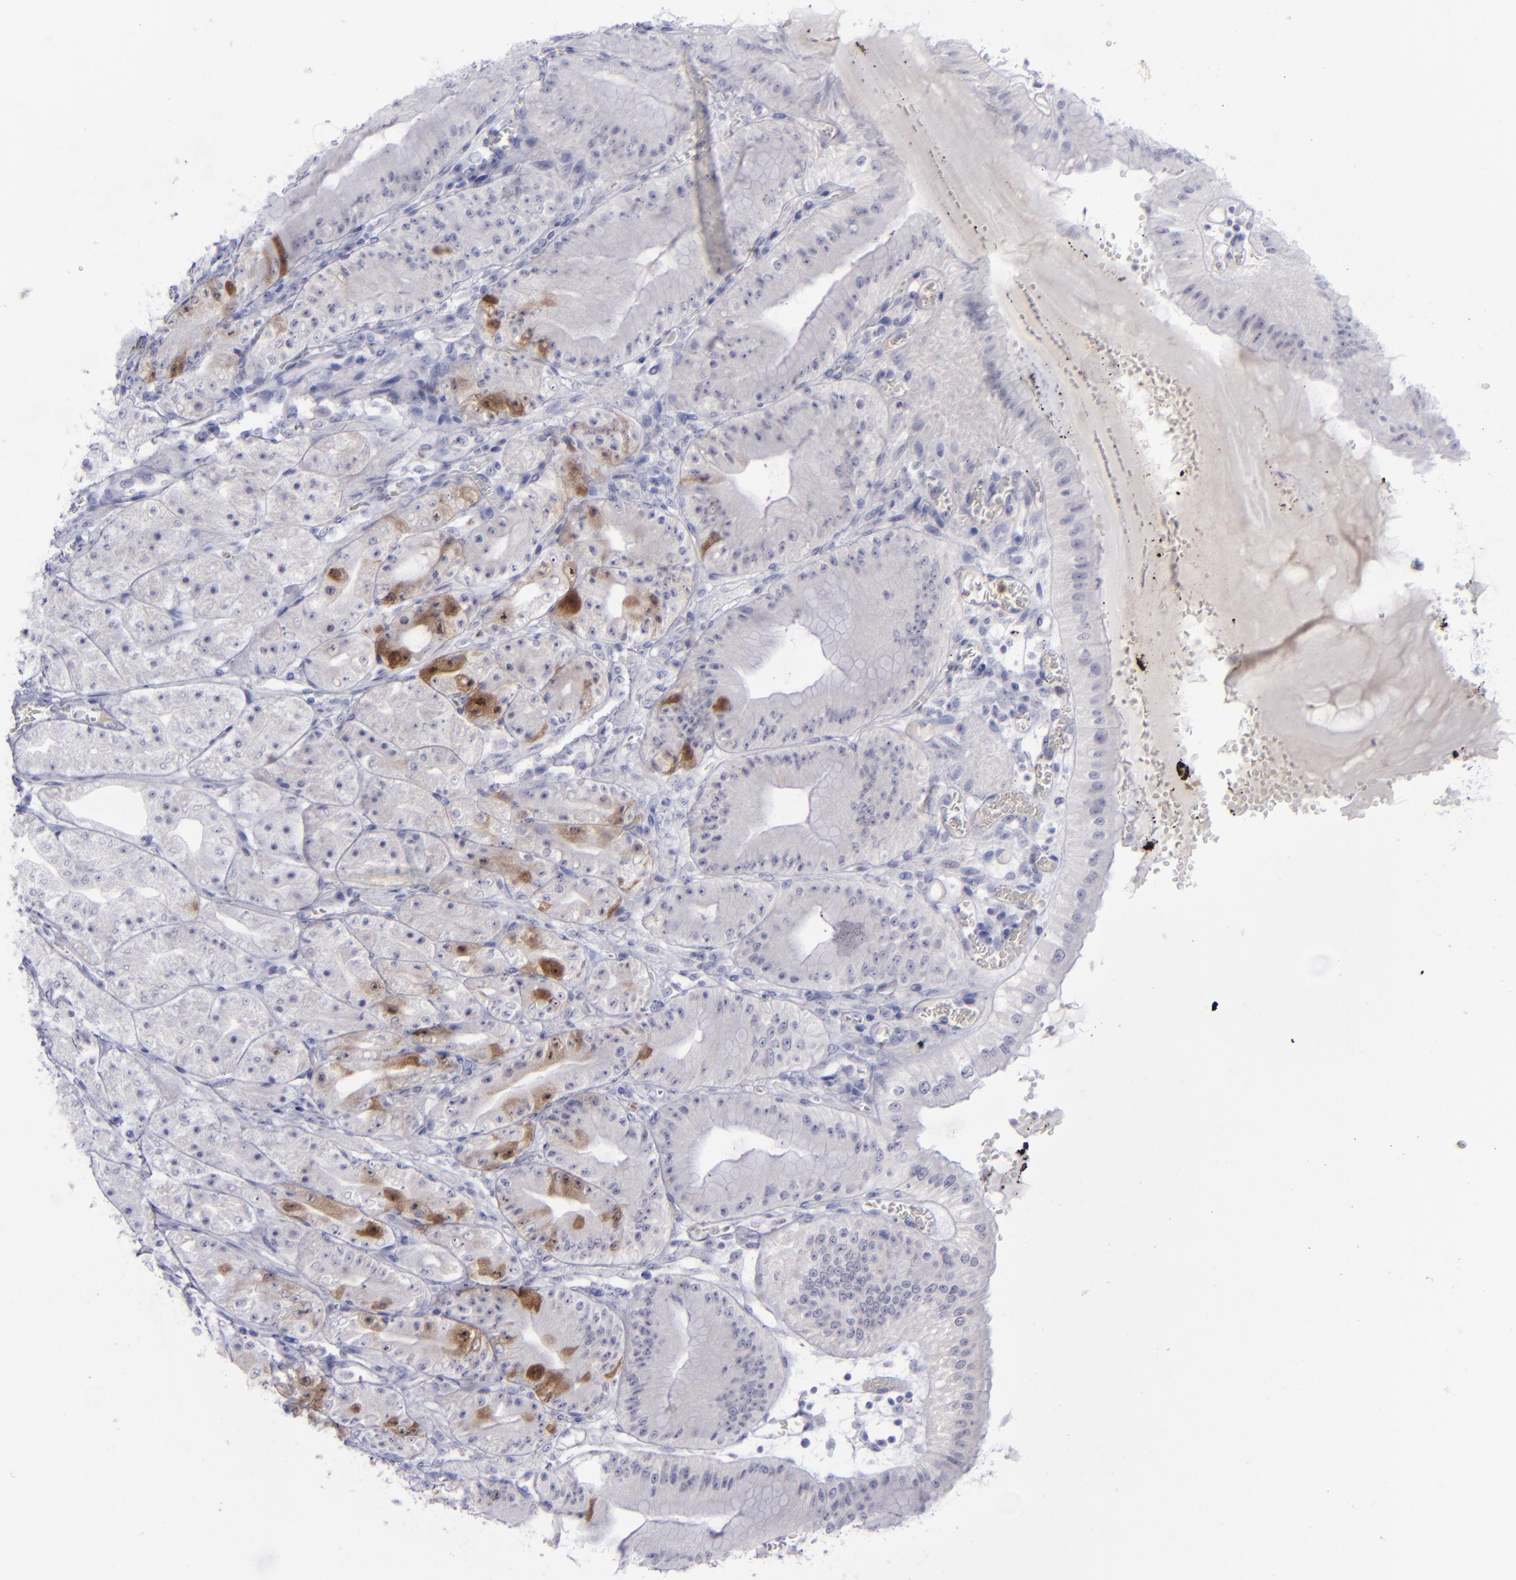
{"staining": {"intensity": "weak", "quantity": "<25%", "location": "cytoplasmic/membranous"}, "tissue": "stomach", "cell_type": "Glandular cells", "image_type": "normal", "snomed": [{"axis": "morphology", "description": "Normal tissue, NOS"}, {"axis": "topography", "description": "Stomach, lower"}], "caption": "The photomicrograph reveals no staining of glandular cells in benign stomach.", "gene": "AURKA", "patient": {"sex": "male", "age": 71}}